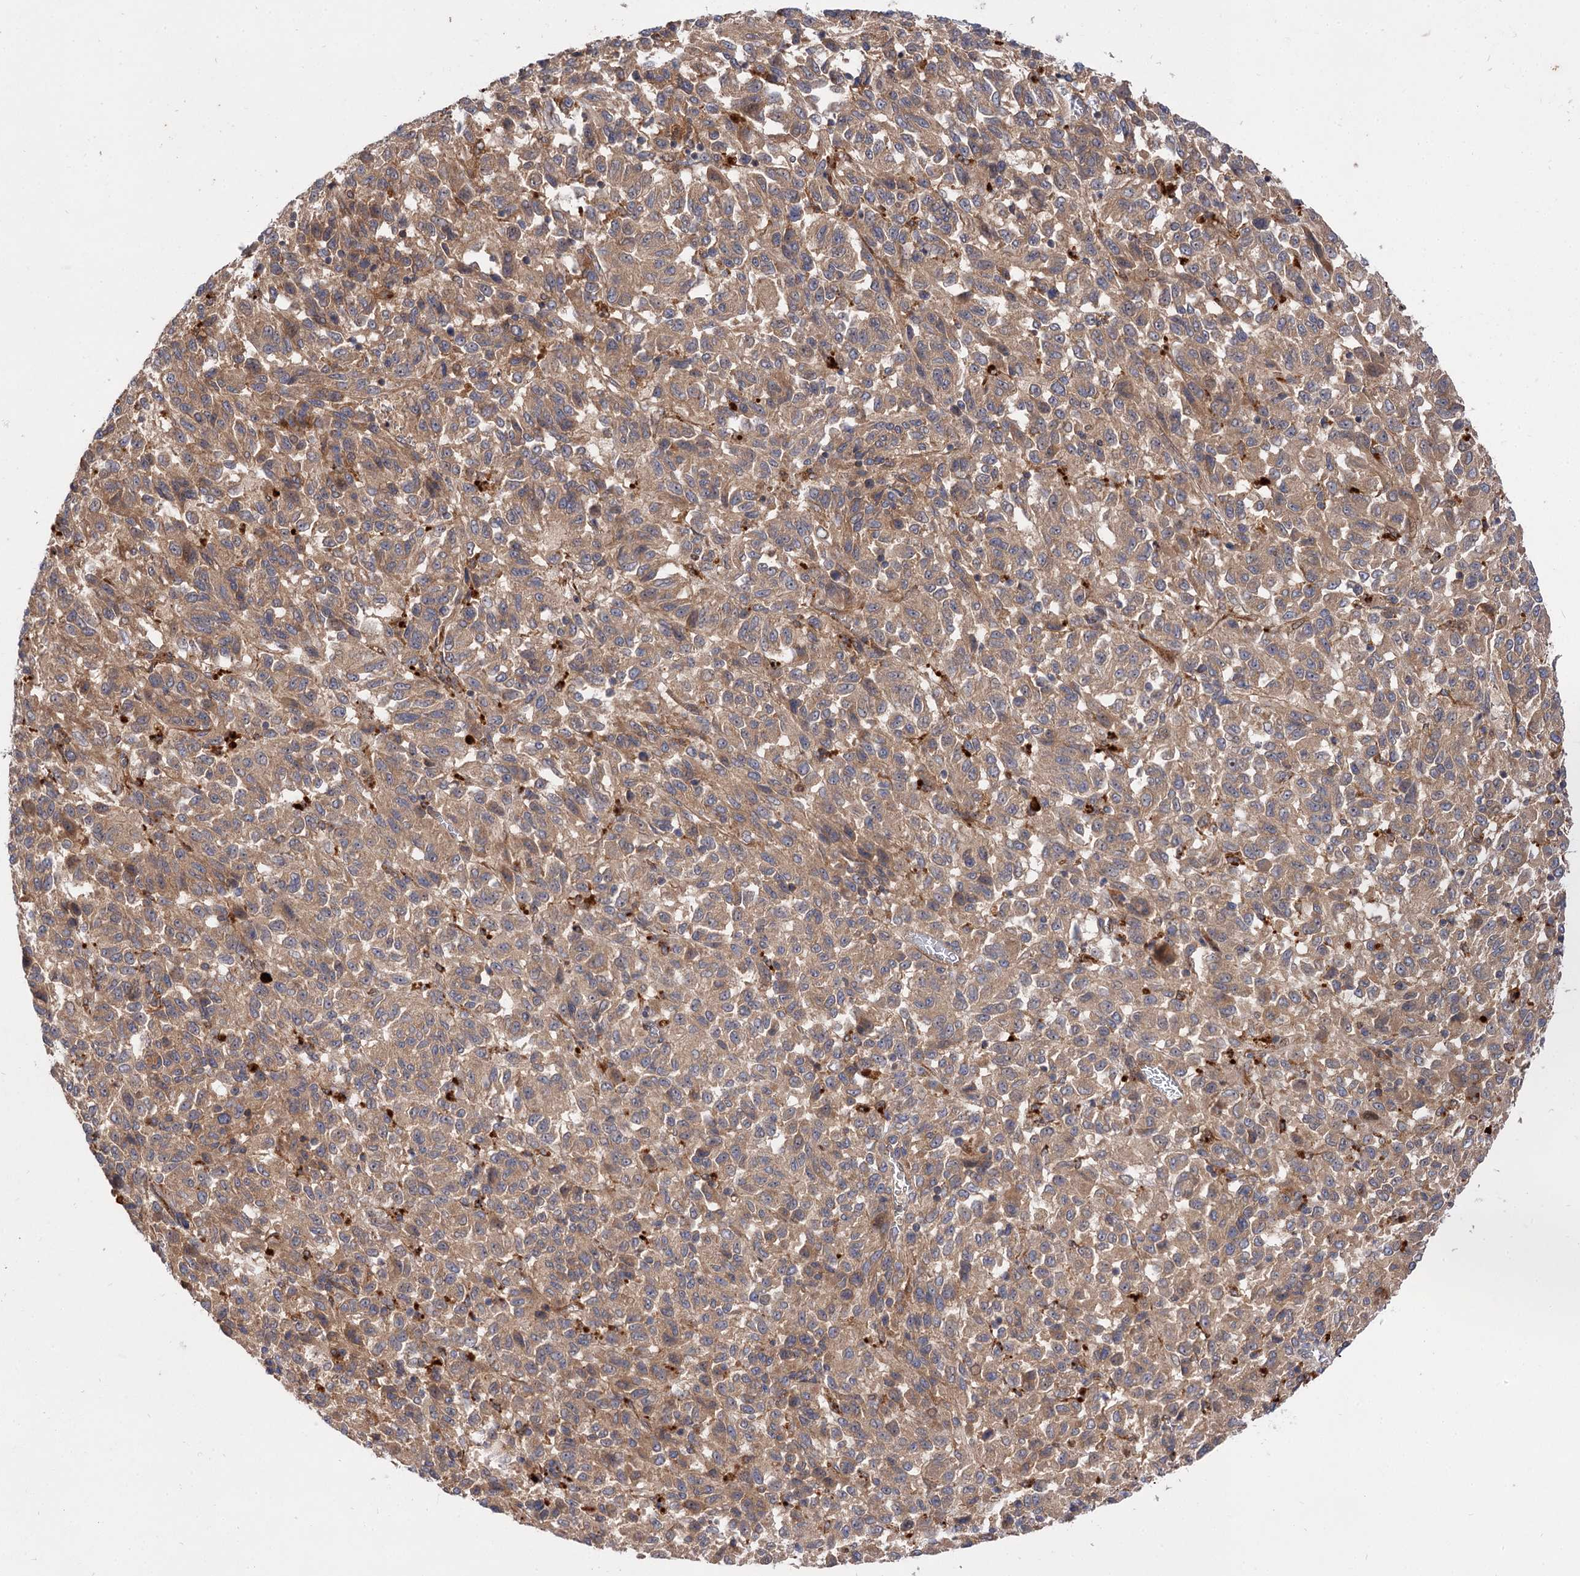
{"staining": {"intensity": "moderate", "quantity": ">75%", "location": "cytoplasmic/membranous"}, "tissue": "melanoma", "cell_type": "Tumor cells", "image_type": "cancer", "snomed": [{"axis": "morphology", "description": "Malignant melanoma, Metastatic site"}, {"axis": "topography", "description": "Lung"}], "caption": "The histopathology image shows immunohistochemical staining of melanoma. There is moderate cytoplasmic/membranous staining is identified in approximately >75% of tumor cells.", "gene": "PATL1", "patient": {"sex": "male", "age": 64}}